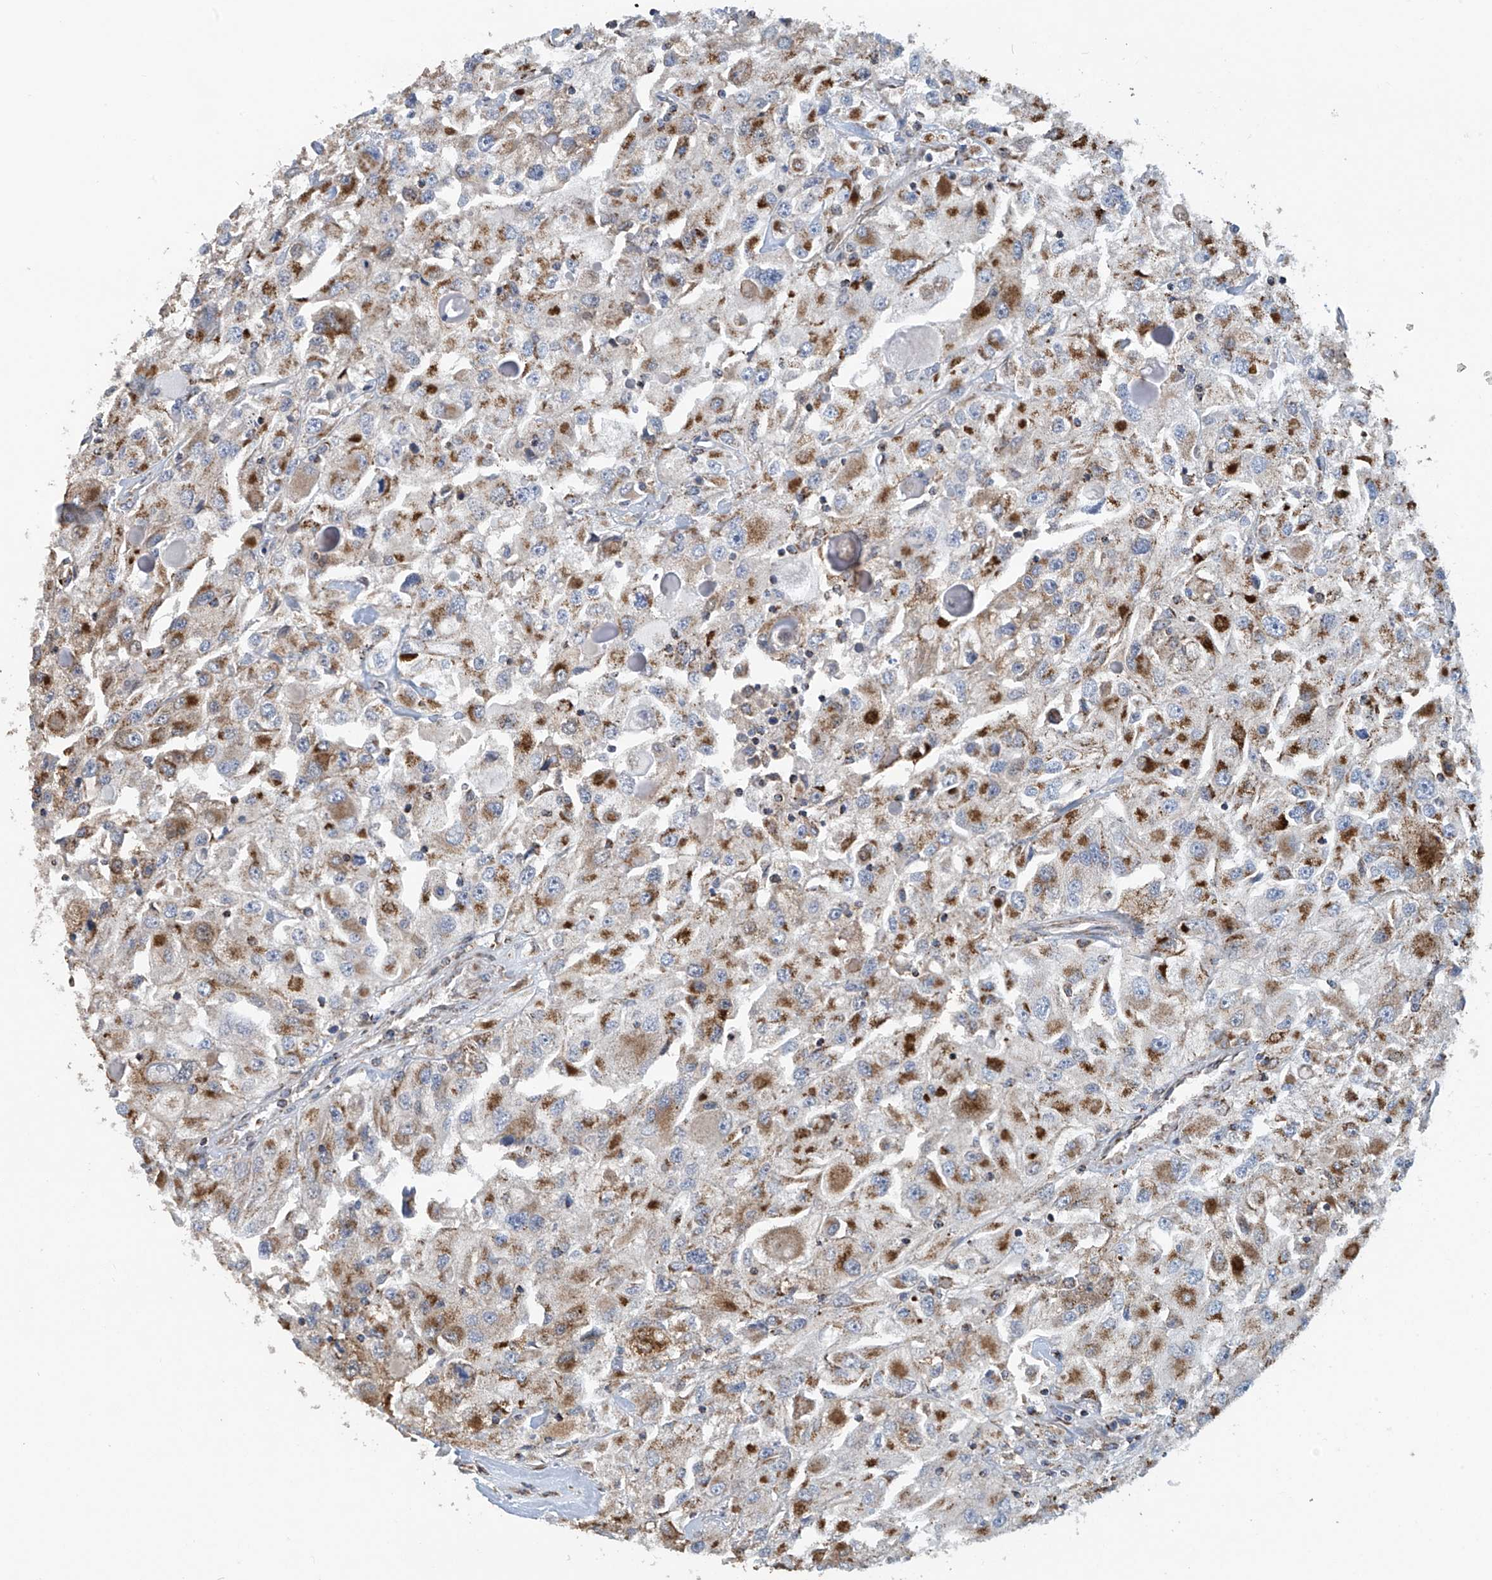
{"staining": {"intensity": "strong", "quantity": "25%-75%", "location": "cytoplasmic/membranous"}, "tissue": "renal cancer", "cell_type": "Tumor cells", "image_type": "cancer", "snomed": [{"axis": "morphology", "description": "Adenocarcinoma, NOS"}, {"axis": "topography", "description": "Kidney"}], "caption": "Human renal cancer stained with a protein marker shows strong staining in tumor cells.", "gene": "COMMD1", "patient": {"sex": "female", "age": 52}}